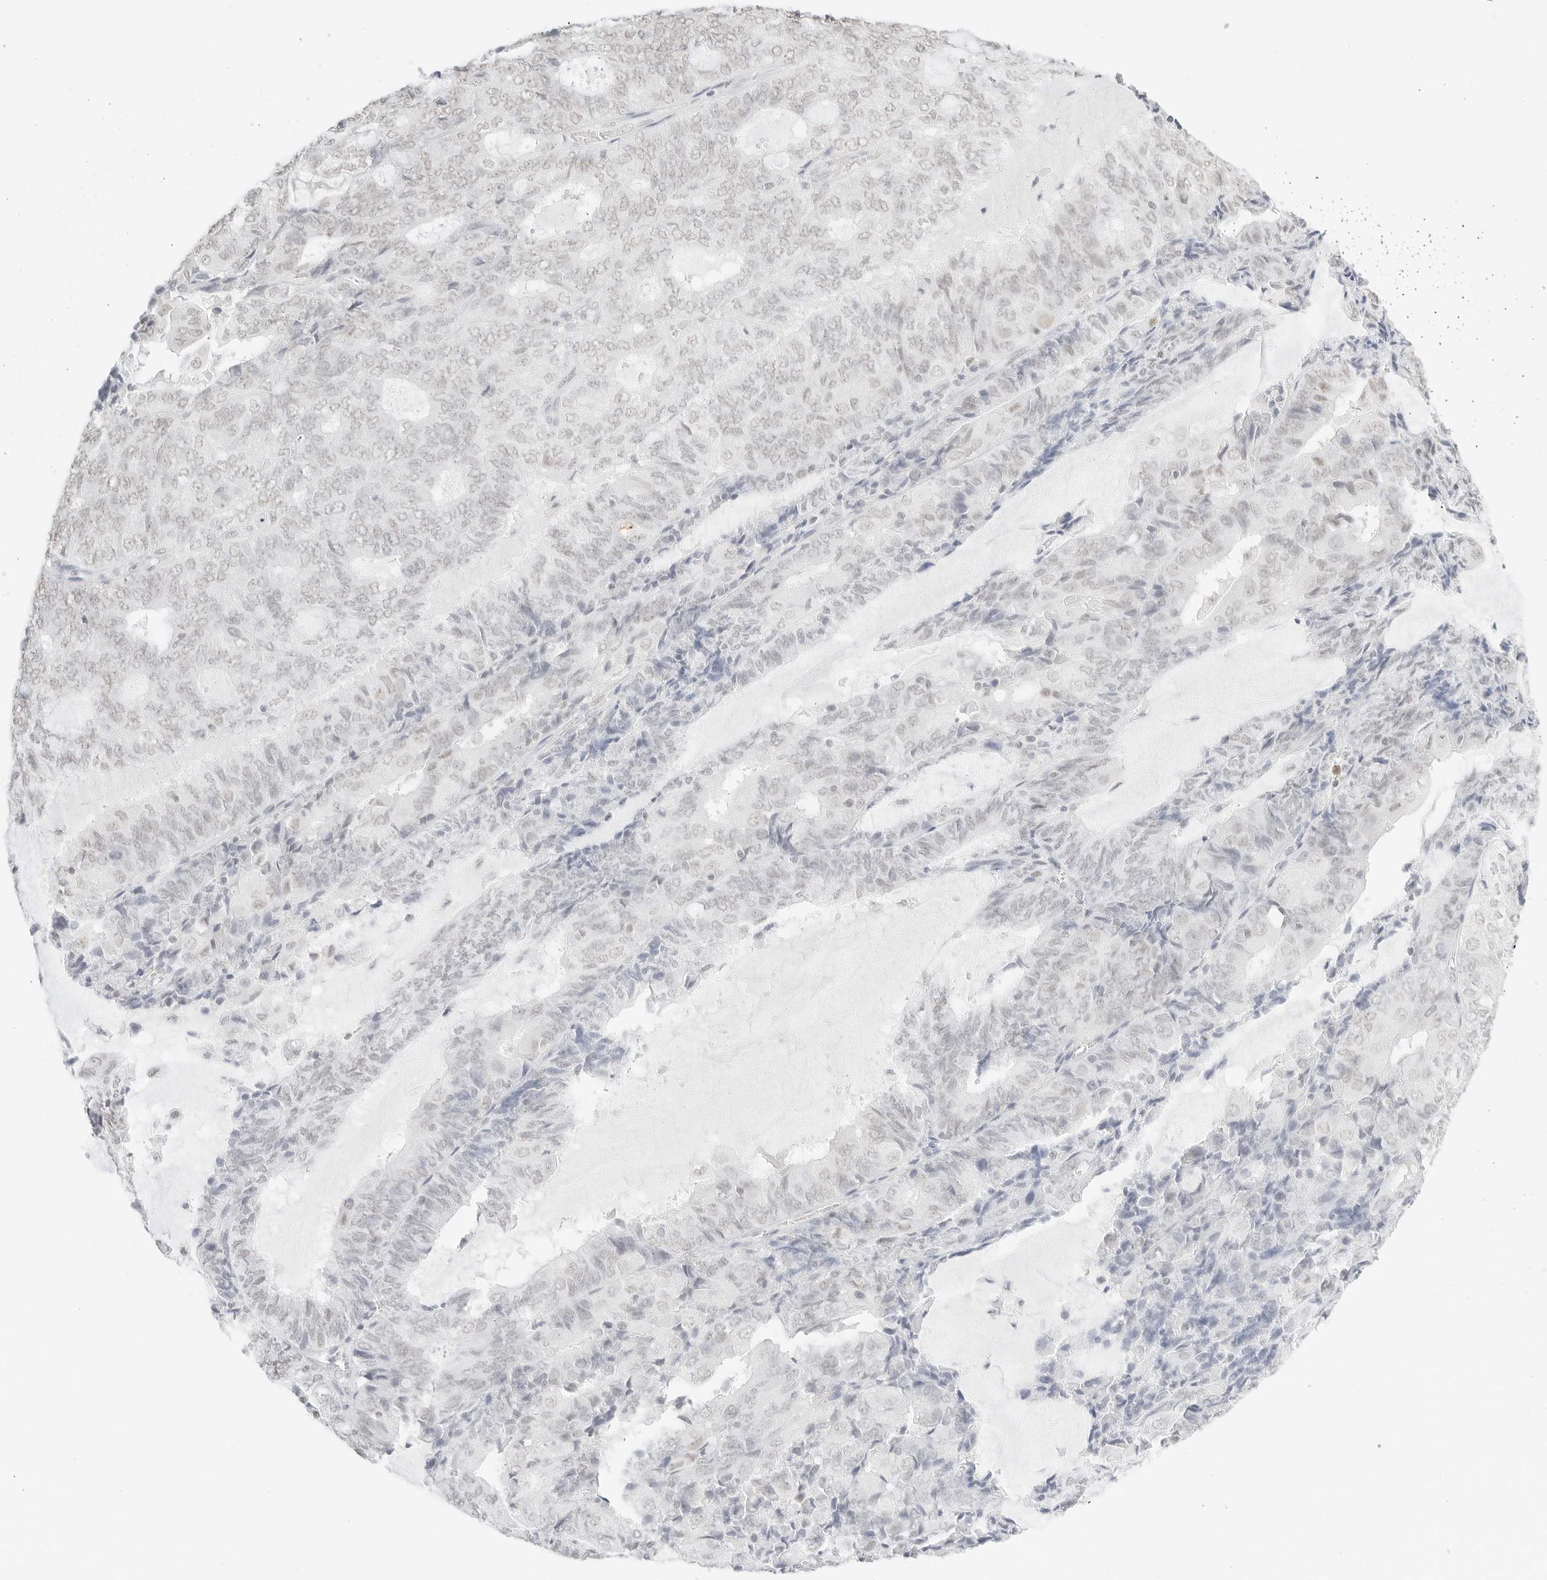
{"staining": {"intensity": "weak", "quantity": "<25%", "location": "nuclear"}, "tissue": "endometrial cancer", "cell_type": "Tumor cells", "image_type": "cancer", "snomed": [{"axis": "morphology", "description": "Adenocarcinoma, NOS"}, {"axis": "topography", "description": "Endometrium"}], "caption": "This image is of adenocarcinoma (endometrial) stained with immunohistochemistry to label a protein in brown with the nuclei are counter-stained blue. There is no staining in tumor cells.", "gene": "FBLN5", "patient": {"sex": "female", "age": 81}}